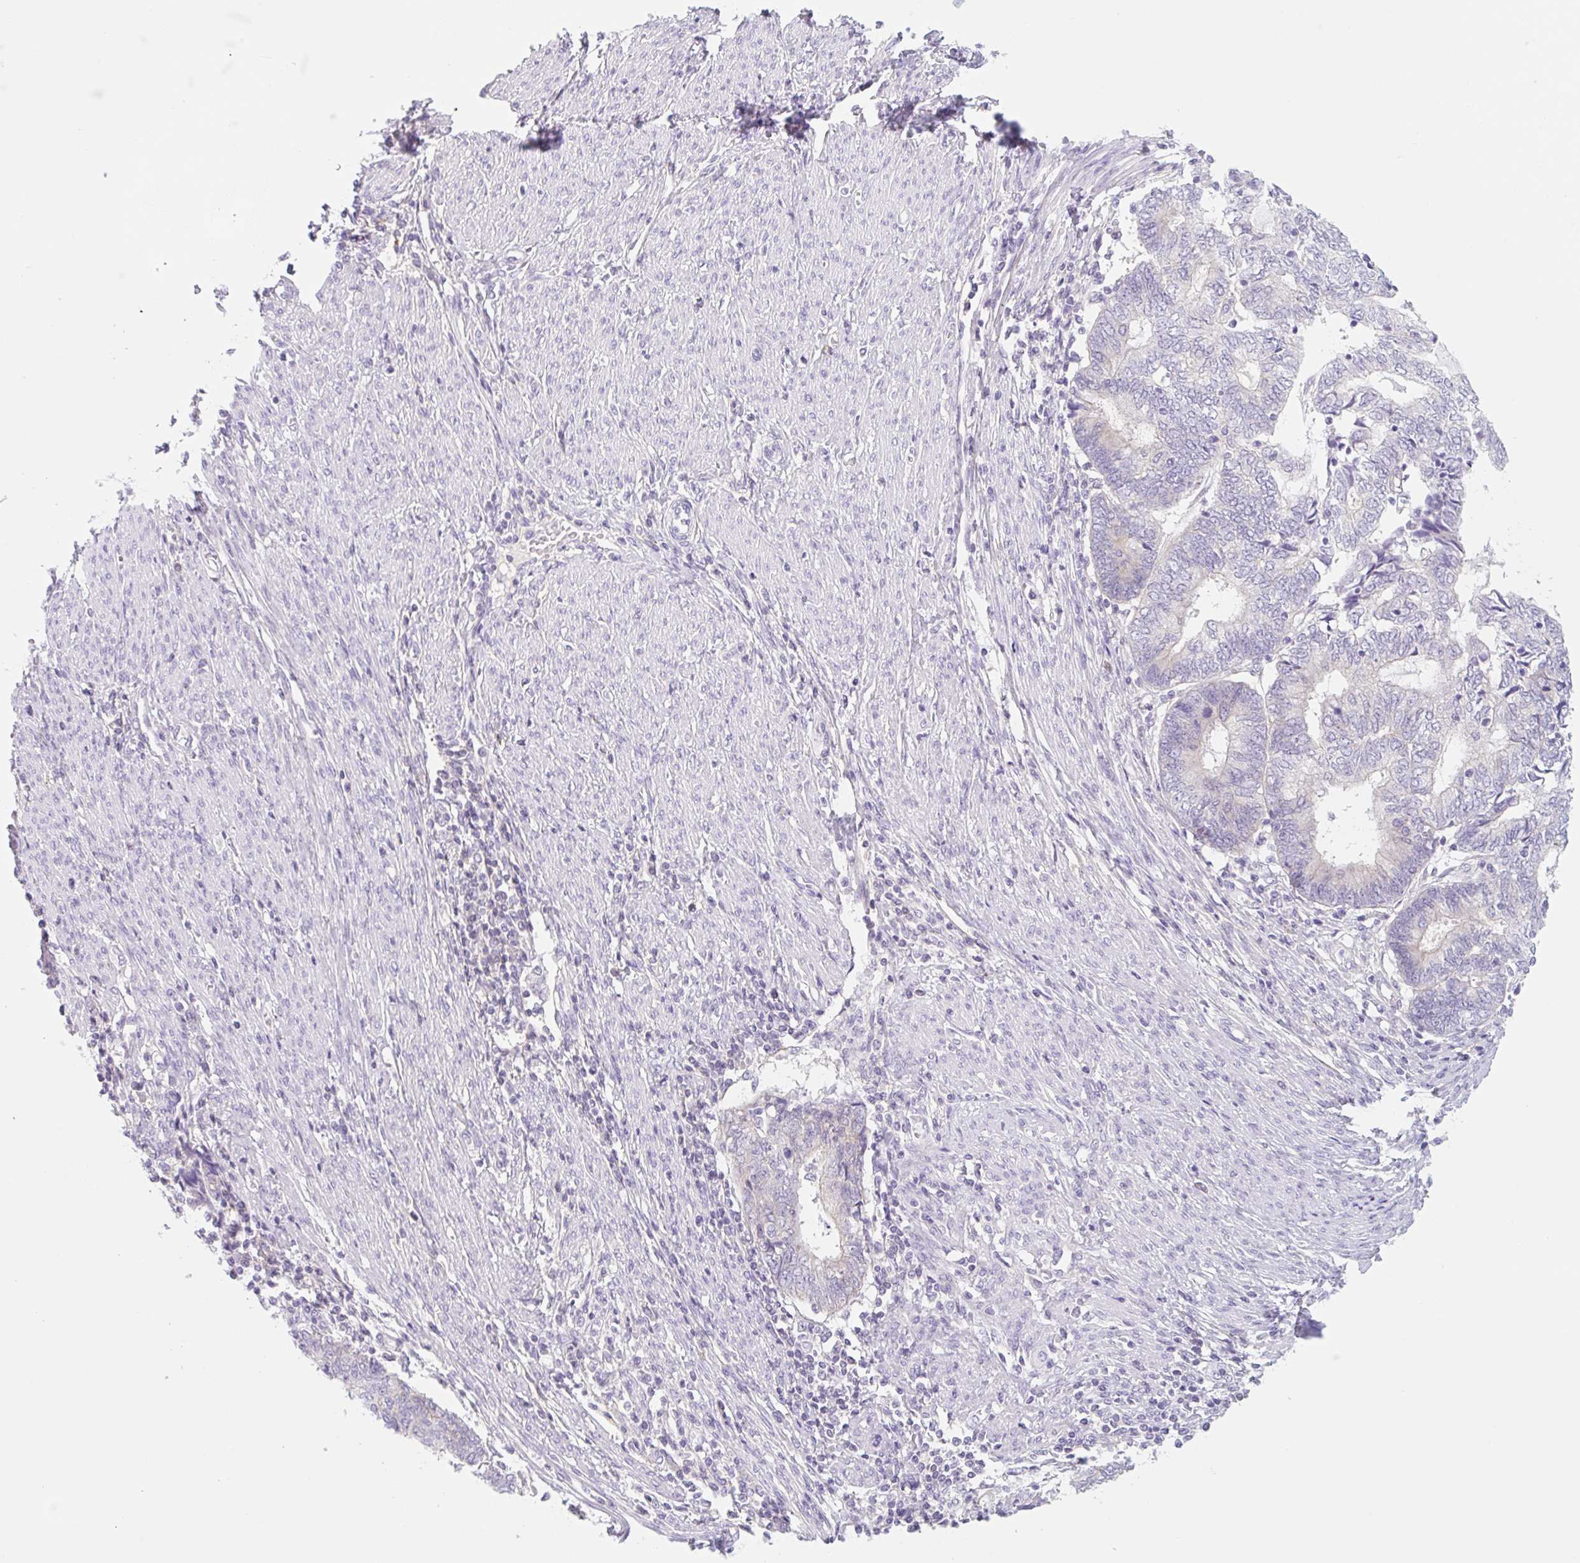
{"staining": {"intensity": "negative", "quantity": "none", "location": "none"}, "tissue": "endometrial cancer", "cell_type": "Tumor cells", "image_type": "cancer", "snomed": [{"axis": "morphology", "description": "Adenocarcinoma, NOS"}, {"axis": "topography", "description": "Uterus"}, {"axis": "topography", "description": "Endometrium"}], "caption": "An IHC histopathology image of adenocarcinoma (endometrial) is shown. There is no staining in tumor cells of adenocarcinoma (endometrial).", "gene": "LYVE1", "patient": {"sex": "female", "age": 70}}